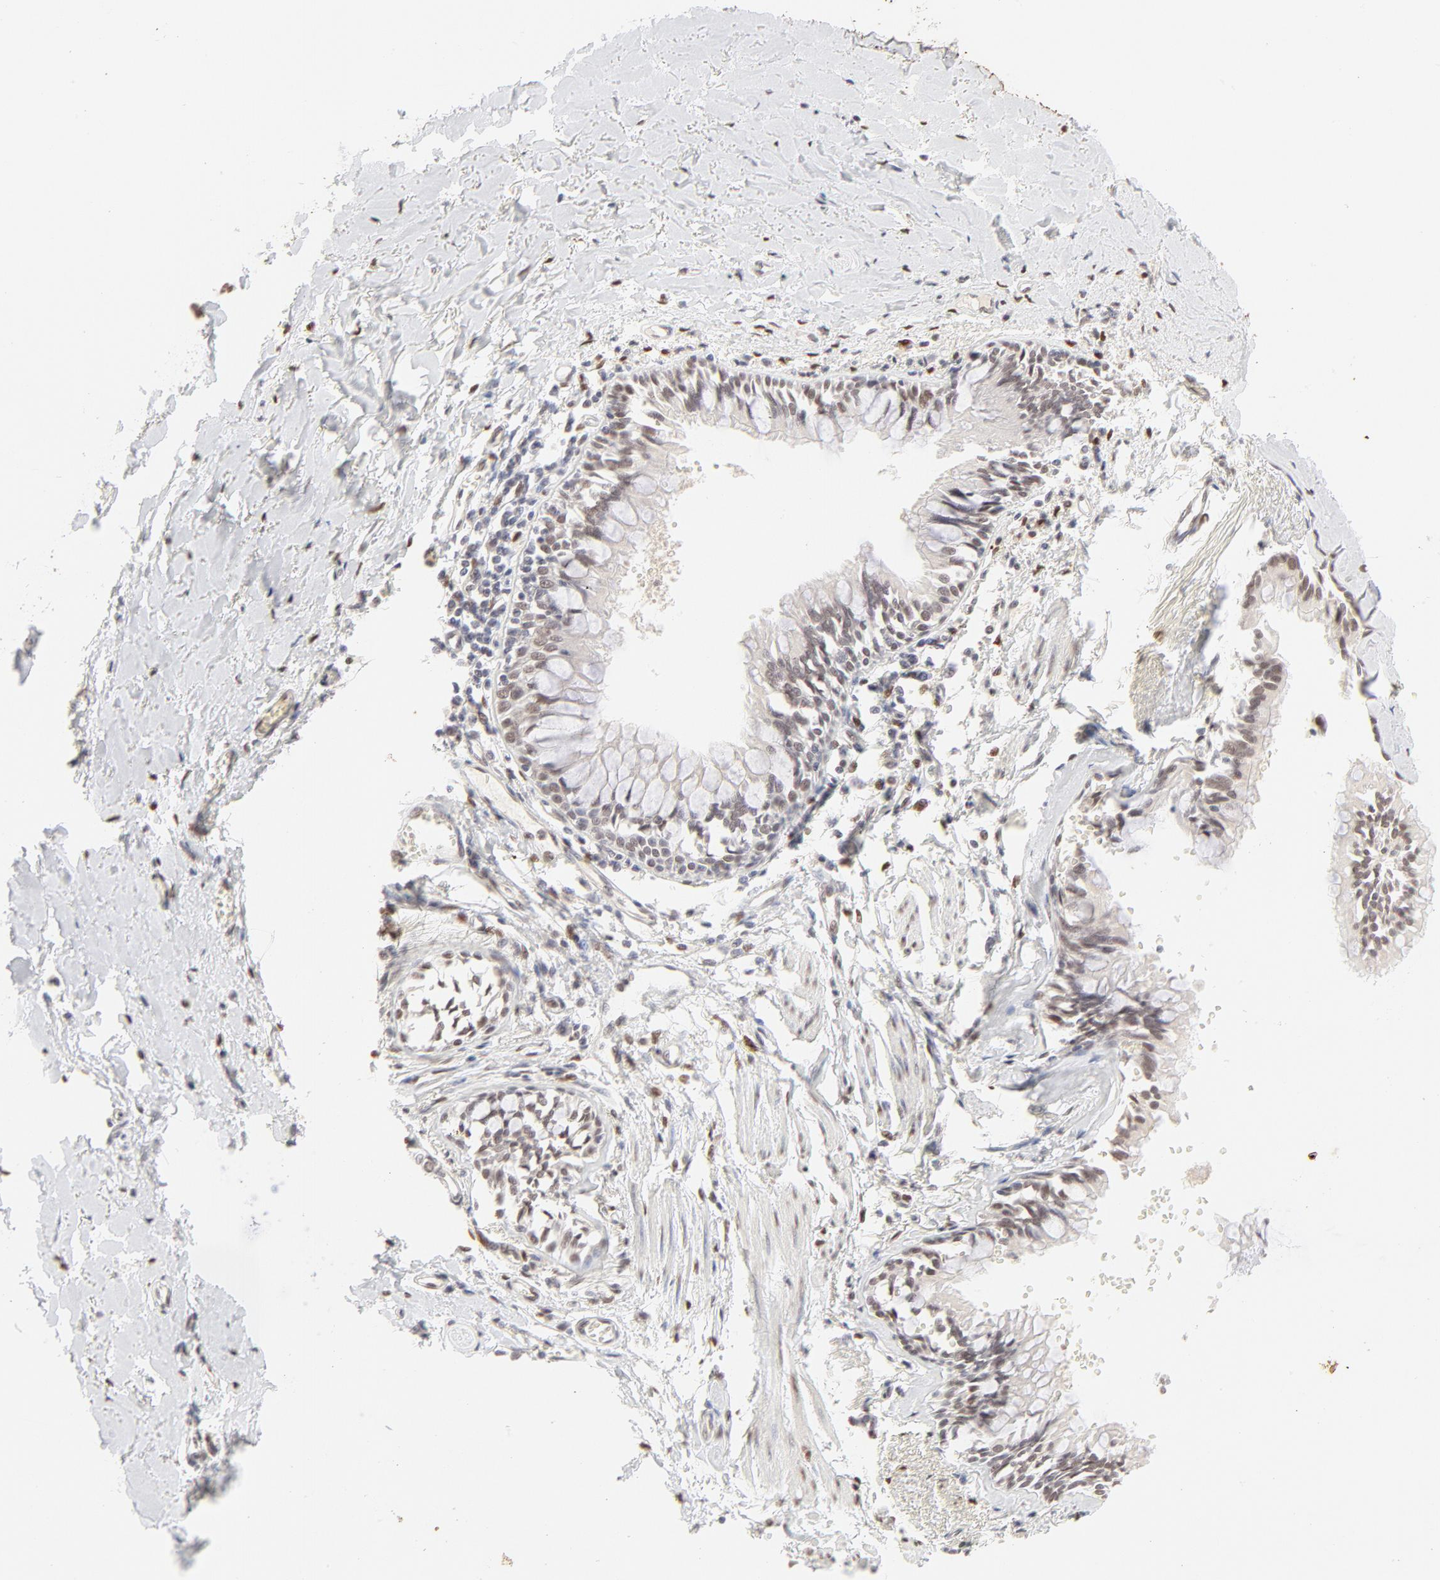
{"staining": {"intensity": "moderate", "quantity": ">75%", "location": "nuclear"}, "tissue": "bronchus", "cell_type": "Respiratory epithelial cells", "image_type": "normal", "snomed": [{"axis": "morphology", "description": "Normal tissue, NOS"}, {"axis": "topography", "description": "Bronchus"}, {"axis": "topography", "description": "Lung"}], "caption": "IHC (DAB) staining of benign human bronchus displays moderate nuclear protein expression in approximately >75% of respiratory epithelial cells.", "gene": "PBX1", "patient": {"sex": "female", "age": 56}}